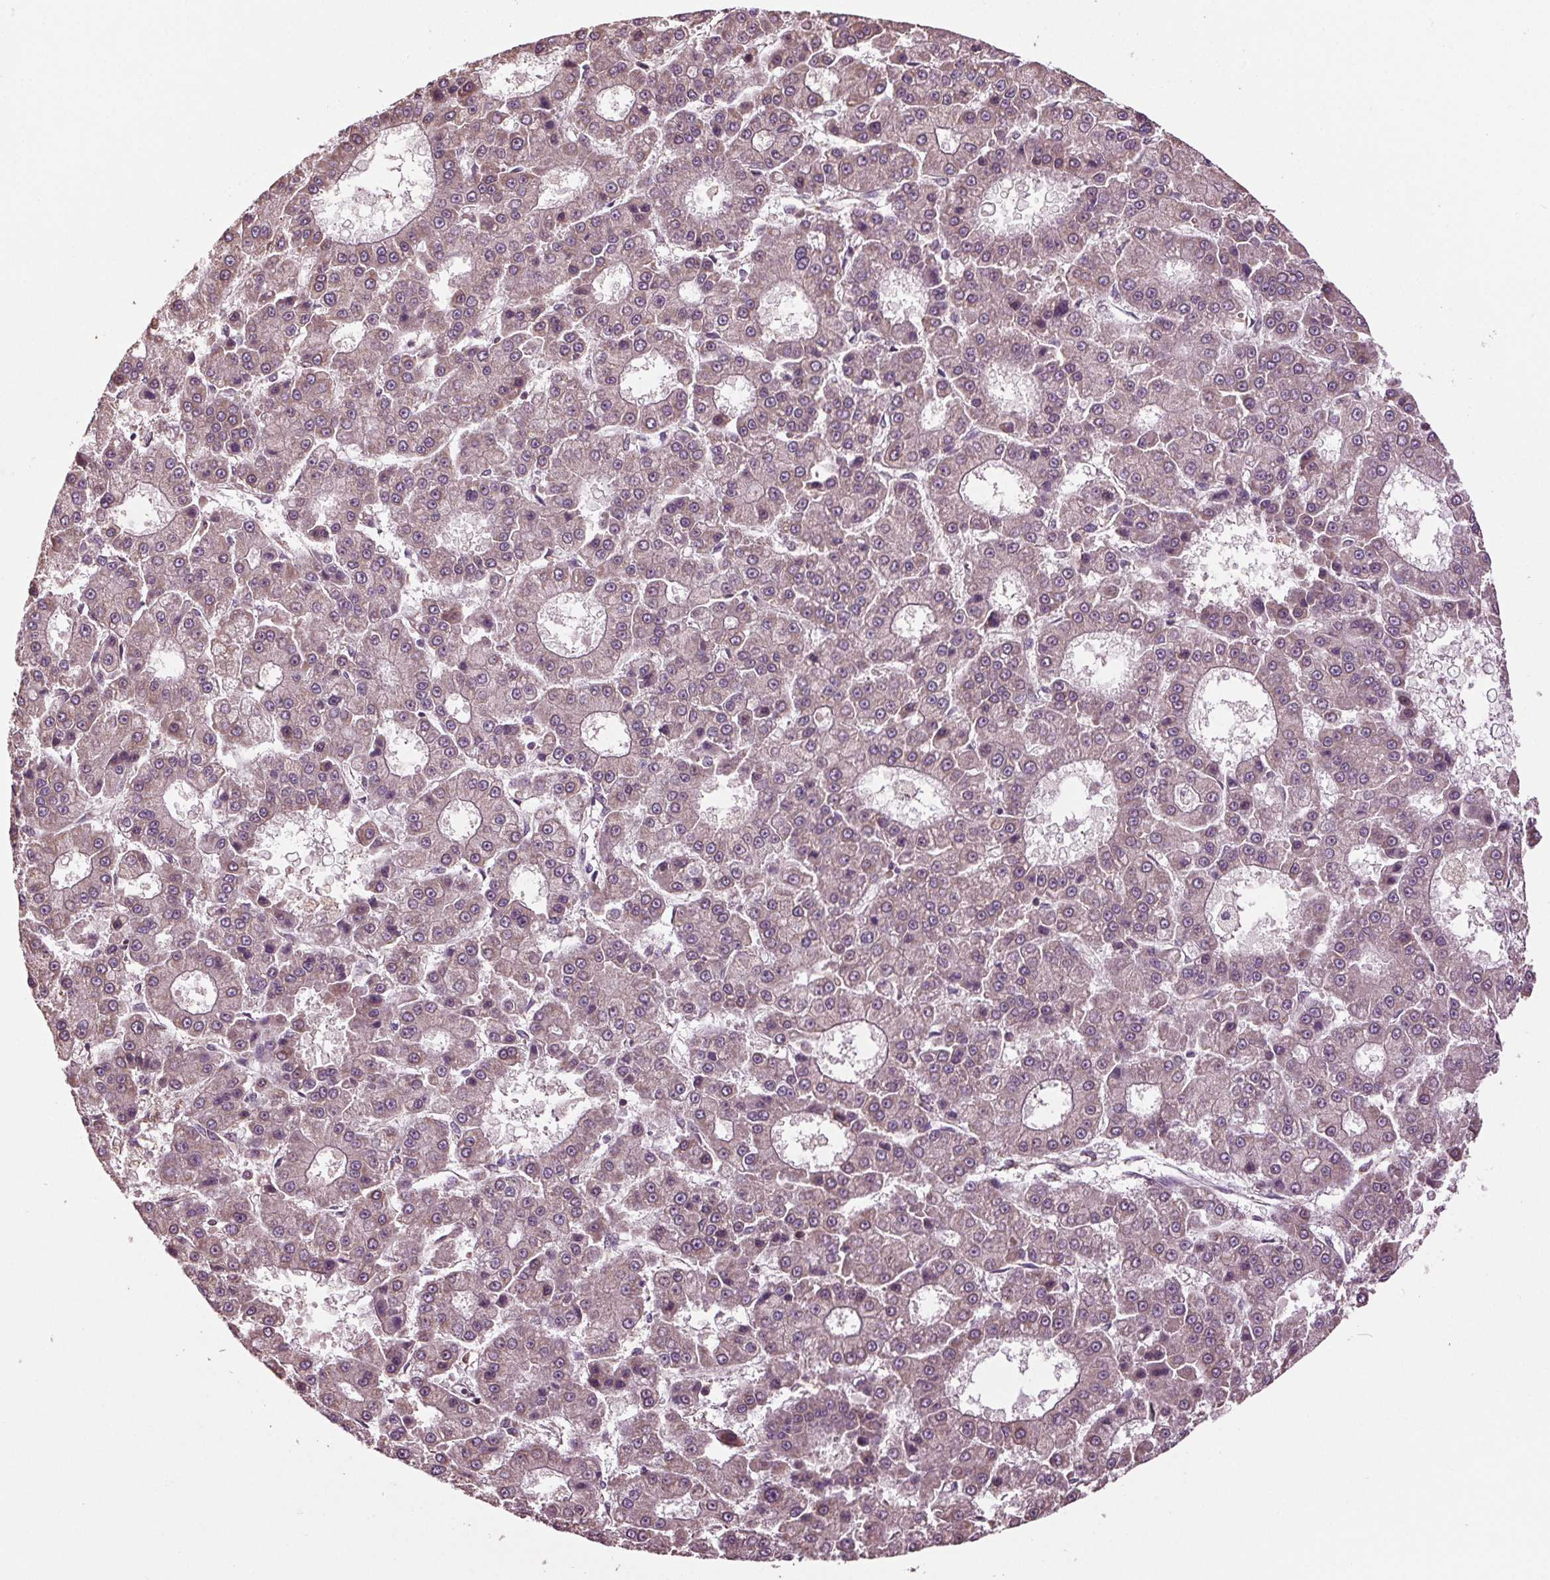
{"staining": {"intensity": "negative", "quantity": "none", "location": "none"}, "tissue": "liver cancer", "cell_type": "Tumor cells", "image_type": "cancer", "snomed": [{"axis": "morphology", "description": "Carcinoma, Hepatocellular, NOS"}, {"axis": "topography", "description": "Liver"}], "caption": "Human liver hepatocellular carcinoma stained for a protein using IHC reveals no positivity in tumor cells.", "gene": "RNPEP", "patient": {"sex": "male", "age": 70}}